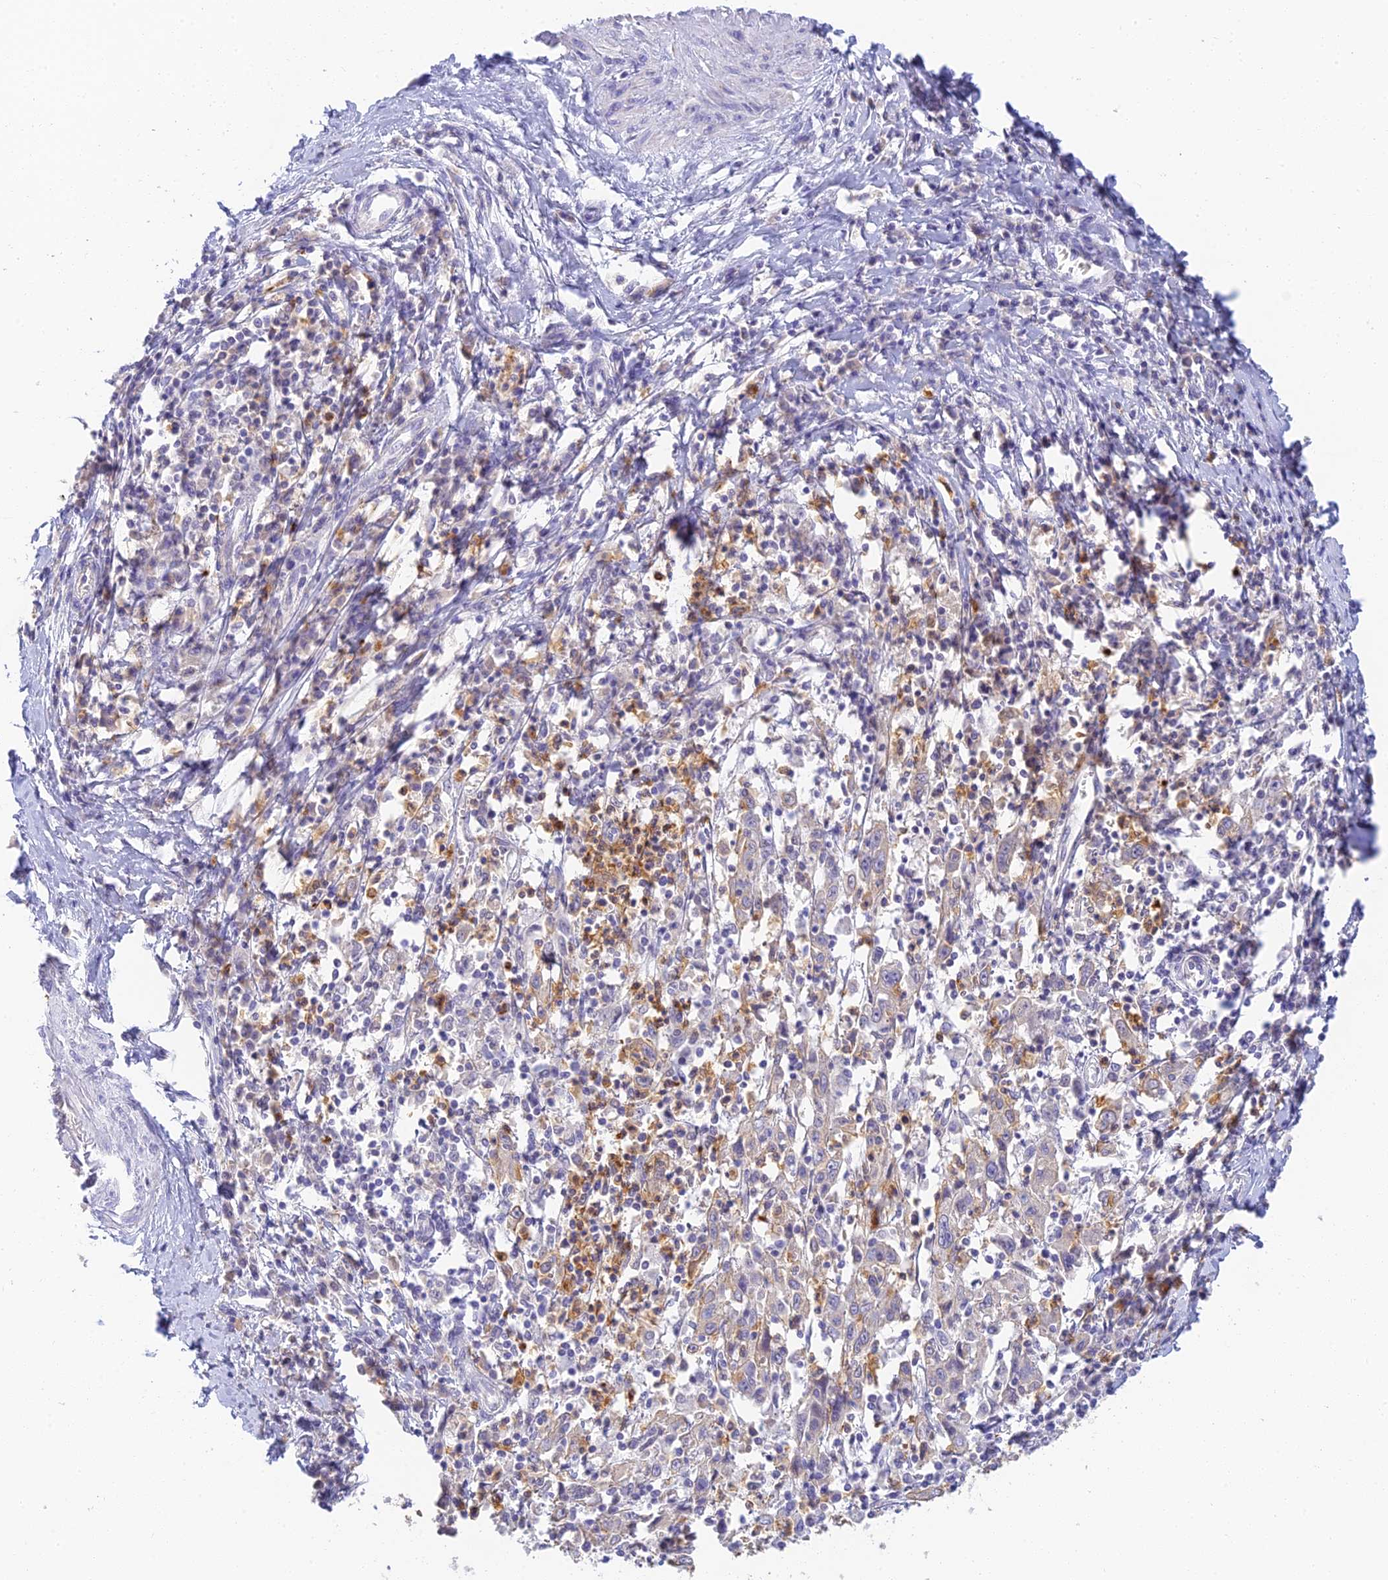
{"staining": {"intensity": "negative", "quantity": "none", "location": "none"}, "tissue": "cervical cancer", "cell_type": "Tumor cells", "image_type": "cancer", "snomed": [{"axis": "morphology", "description": "Squamous cell carcinoma, NOS"}, {"axis": "topography", "description": "Cervix"}], "caption": "Micrograph shows no significant protein expression in tumor cells of cervical squamous cell carcinoma. (Brightfield microscopy of DAB immunohistochemistry (IHC) at high magnification).", "gene": "INTS13", "patient": {"sex": "female", "age": 46}}